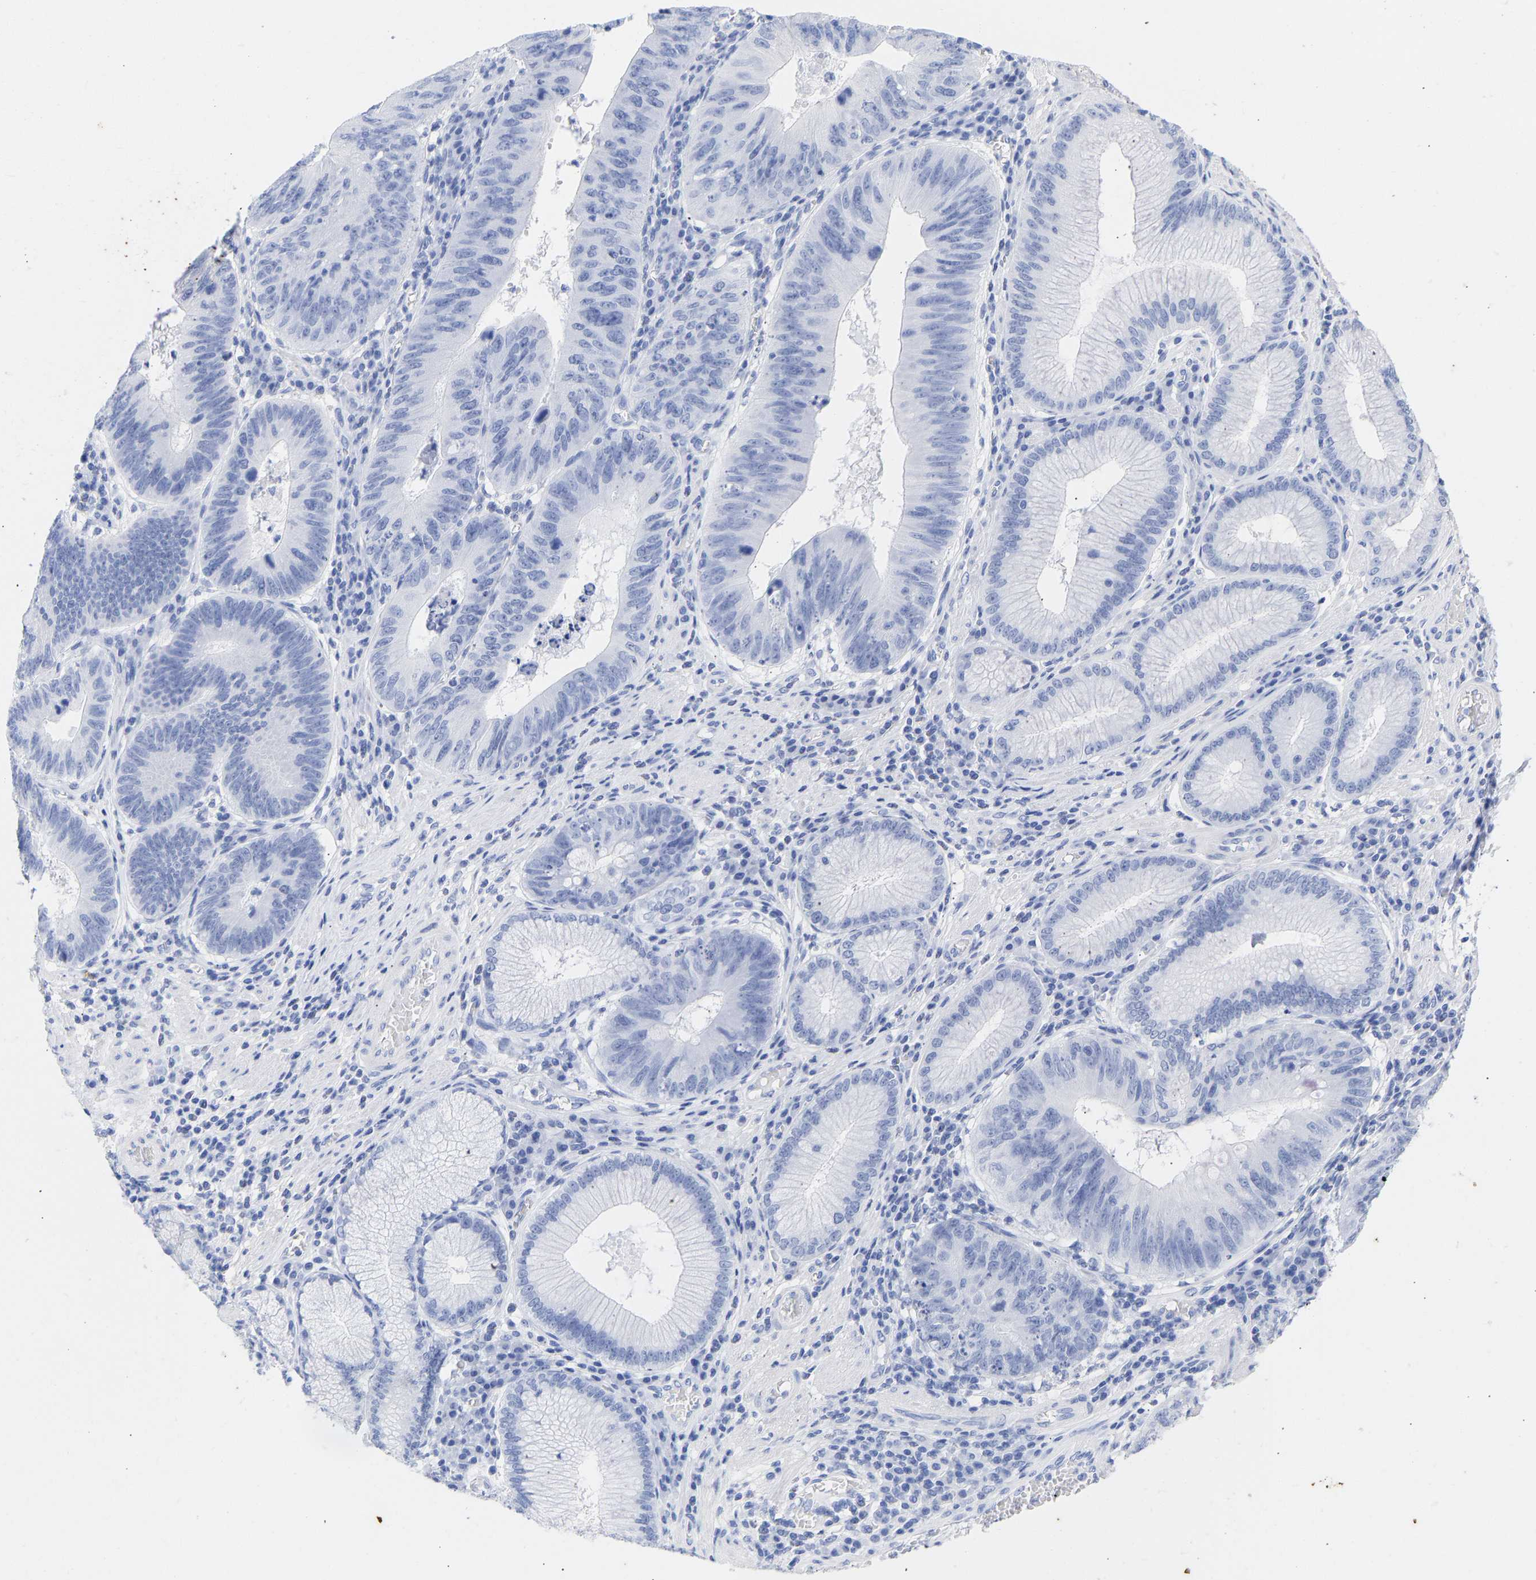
{"staining": {"intensity": "negative", "quantity": "none", "location": "none"}, "tissue": "stomach cancer", "cell_type": "Tumor cells", "image_type": "cancer", "snomed": [{"axis": "morphology", "description": "Adenocarcinoma, NOS"}, {"axis": "topography", "description": "Stomach"}], "caption": "Tumor cells are negative for brown protein staining in stomach cancer.", "gene": "KRT1", "patient": {"sex": "male", "age": 59}}